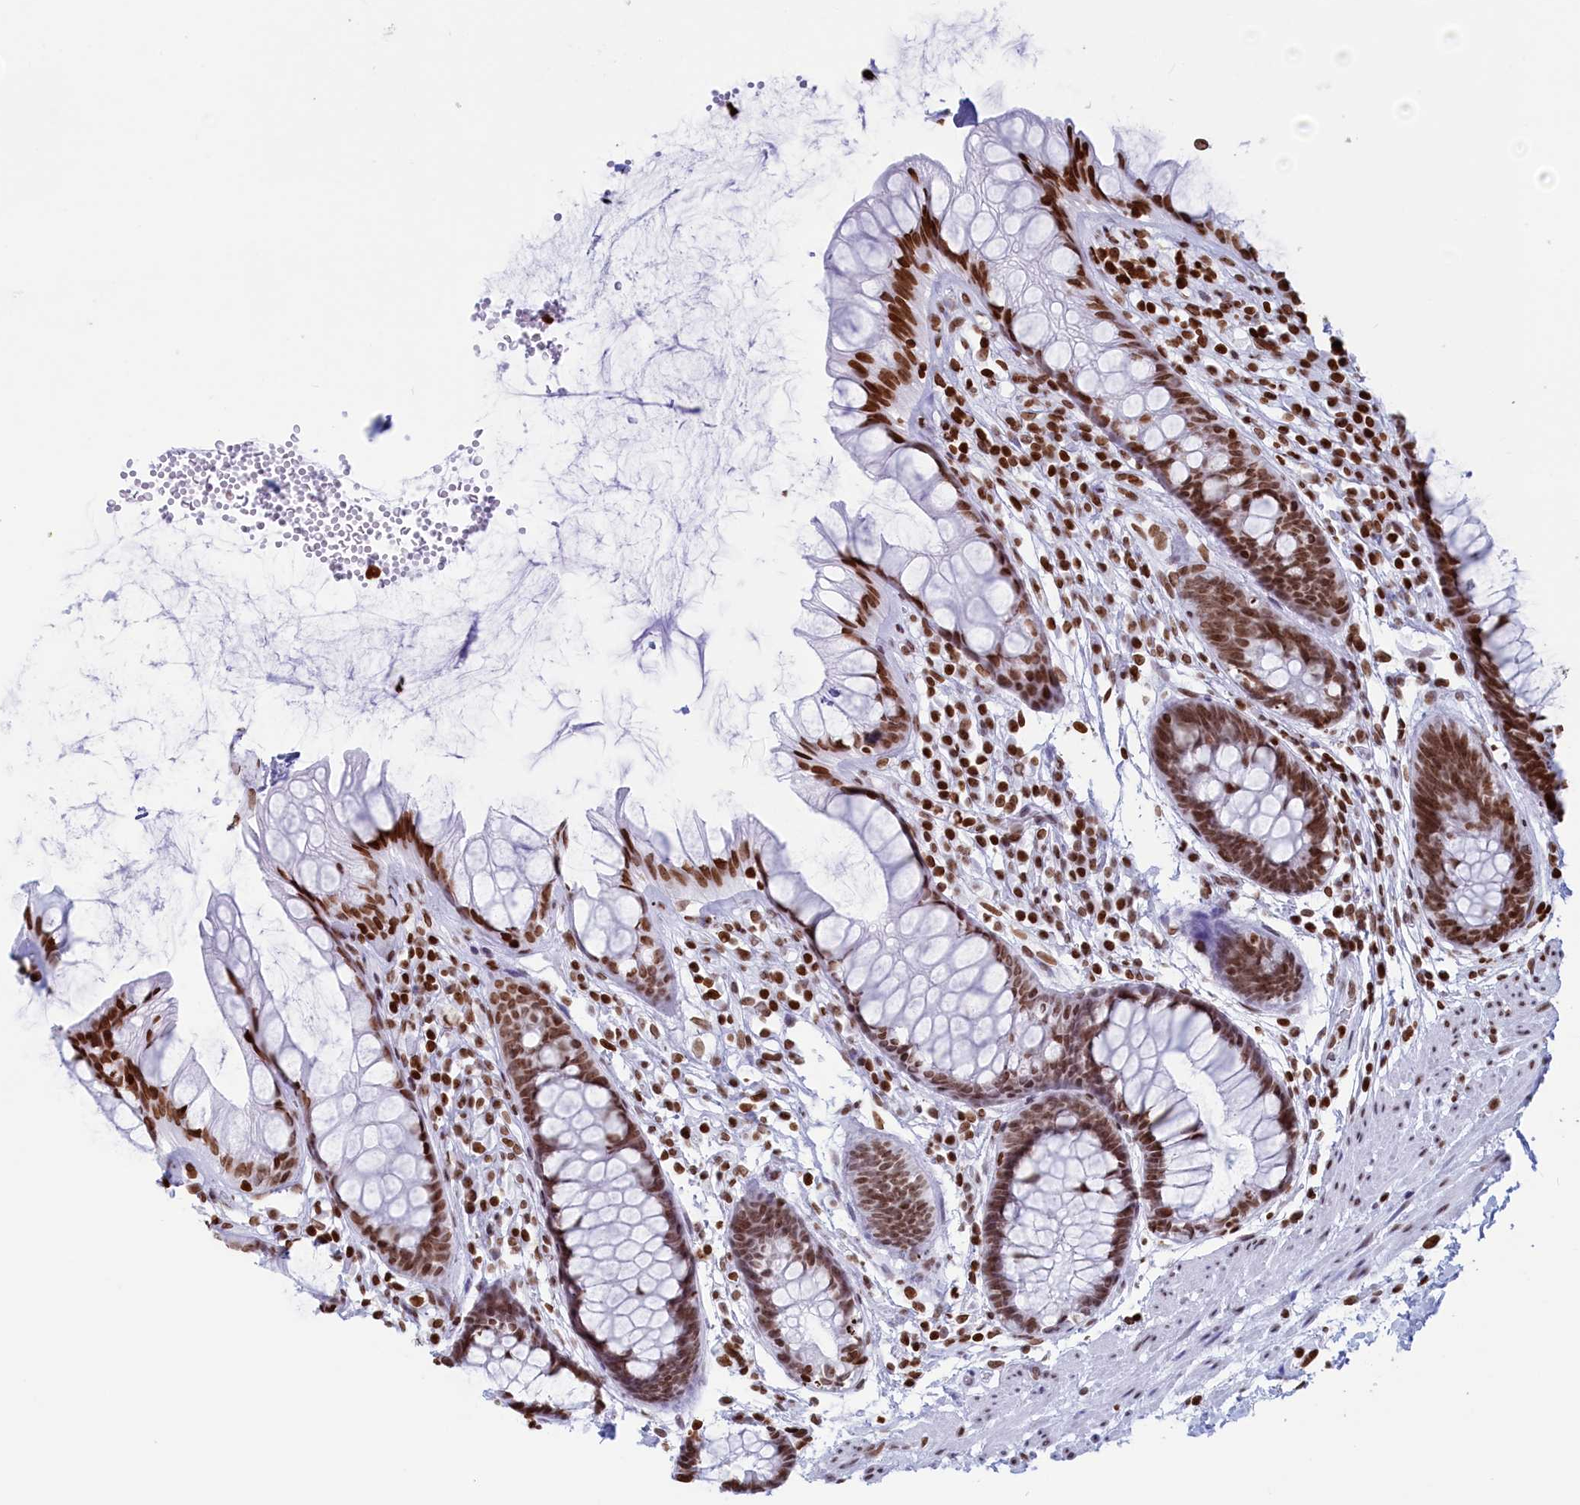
{"staining": {"intensity": "moderate", "quantity": ">75%", "location": "nuclear"}, "tissue": "rectum", "cell_type": "Glandular cells", "image_type": "normal", "snomed": [{"axis": "morphology", "description": "Normal tissue, NOS"}, {"axis": "topography", "description": "Rectum"}], "caption": "IHC (DAB) staining of benign human rectum shows moderate nuclear protein staining in about >75% of glandular cells. The protein is shown in brown color, while the nuclei are stained blue.", "gene": "APOBEC3A", "patient": {"sex": "male", "age": 74}}